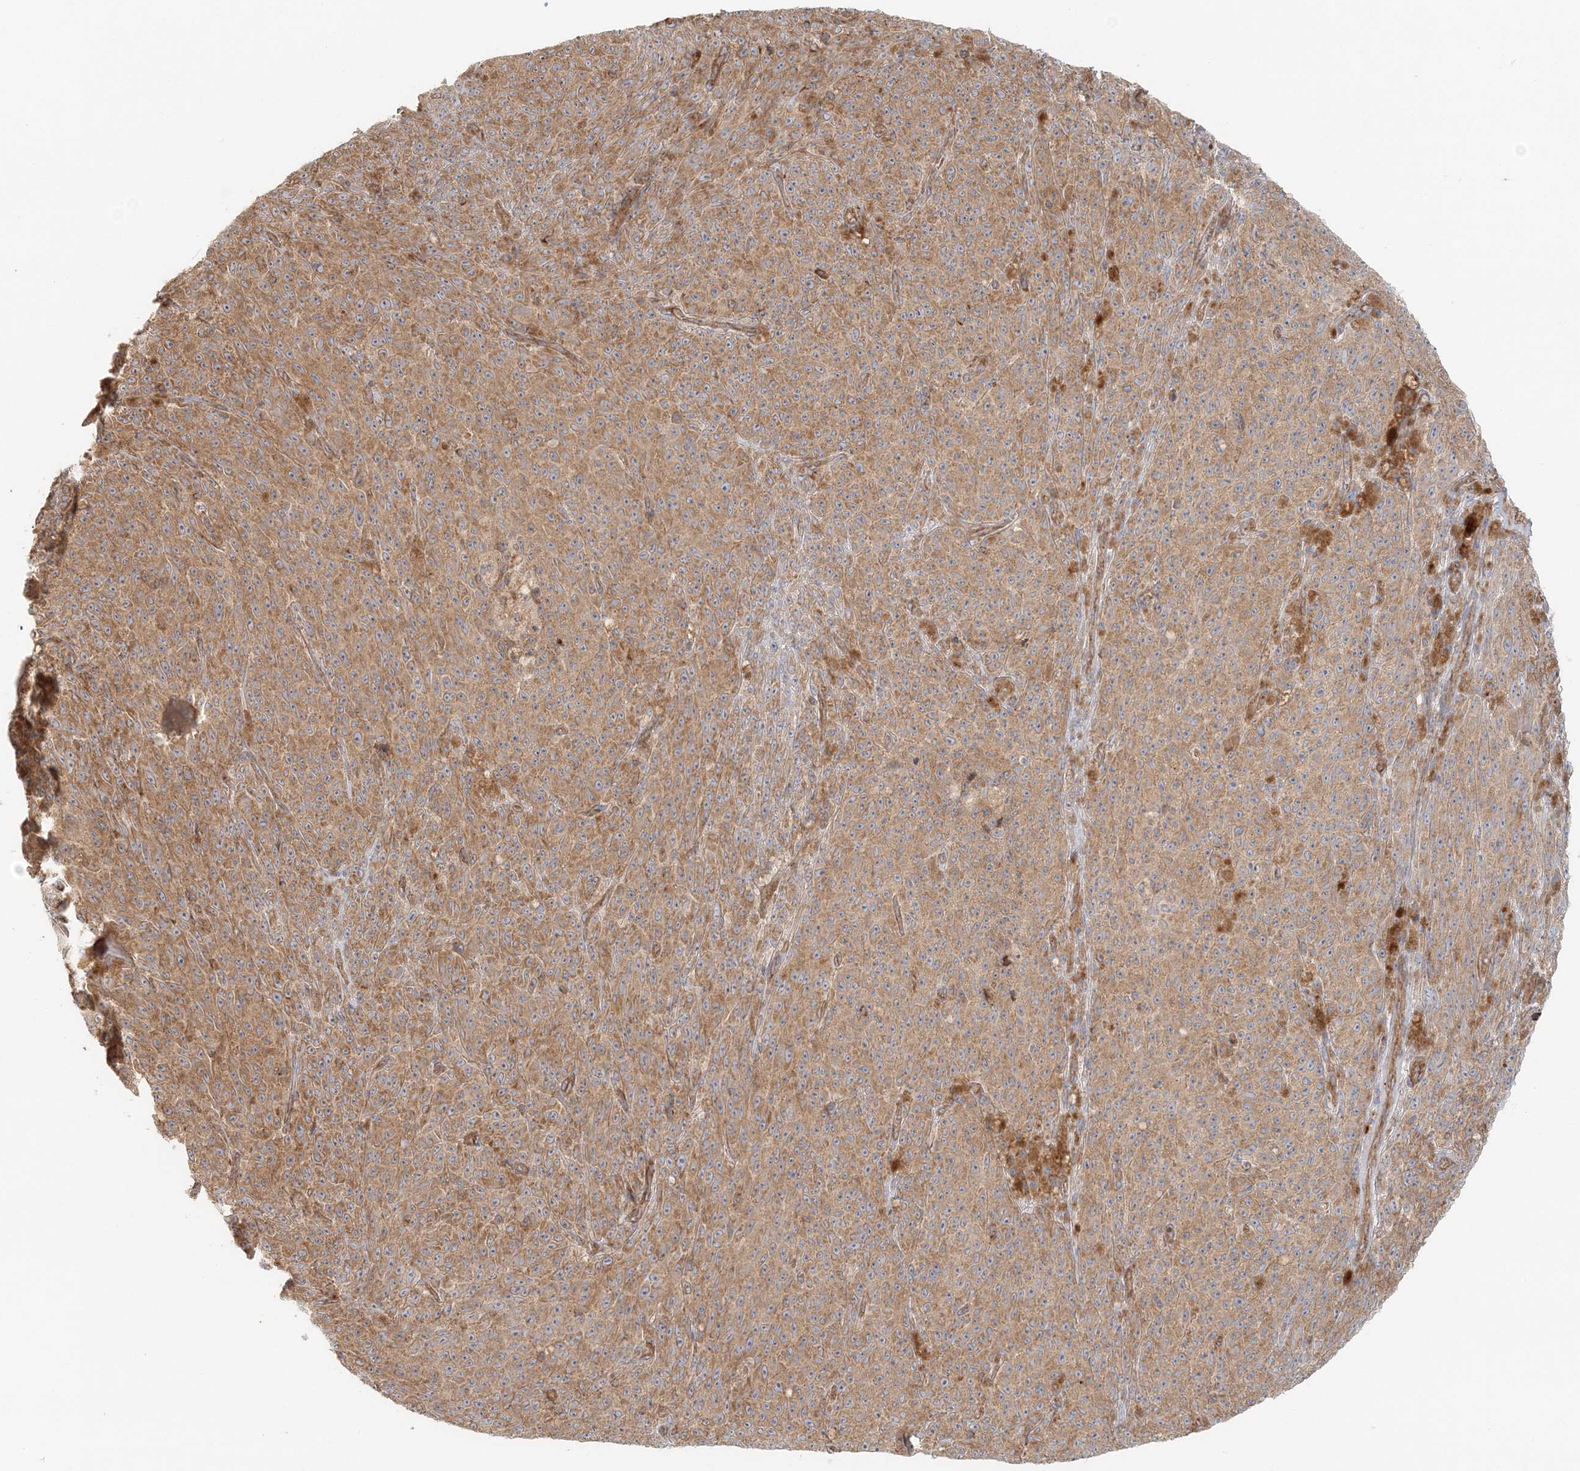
{"staining": {"intensity": "moderate", "quantity": ">75%", "location": "cytoplasmic/membranous"}, "tissue": "melanoma", "cell_type": "Tumor cells", "image_type": "cancer", "snomed": [{"axis": "morphology", "description": "Malignant melanoma, NOS"}, {"axis": "topography", "description": "Skin"}], "caption": "Protein staining of melanoma tissue displays moderate cytoplasmic/membranous expression in about >75% of tumor cells.", "gene": "KIAA0232", "patient": {"sex": "female", "age": 82}}